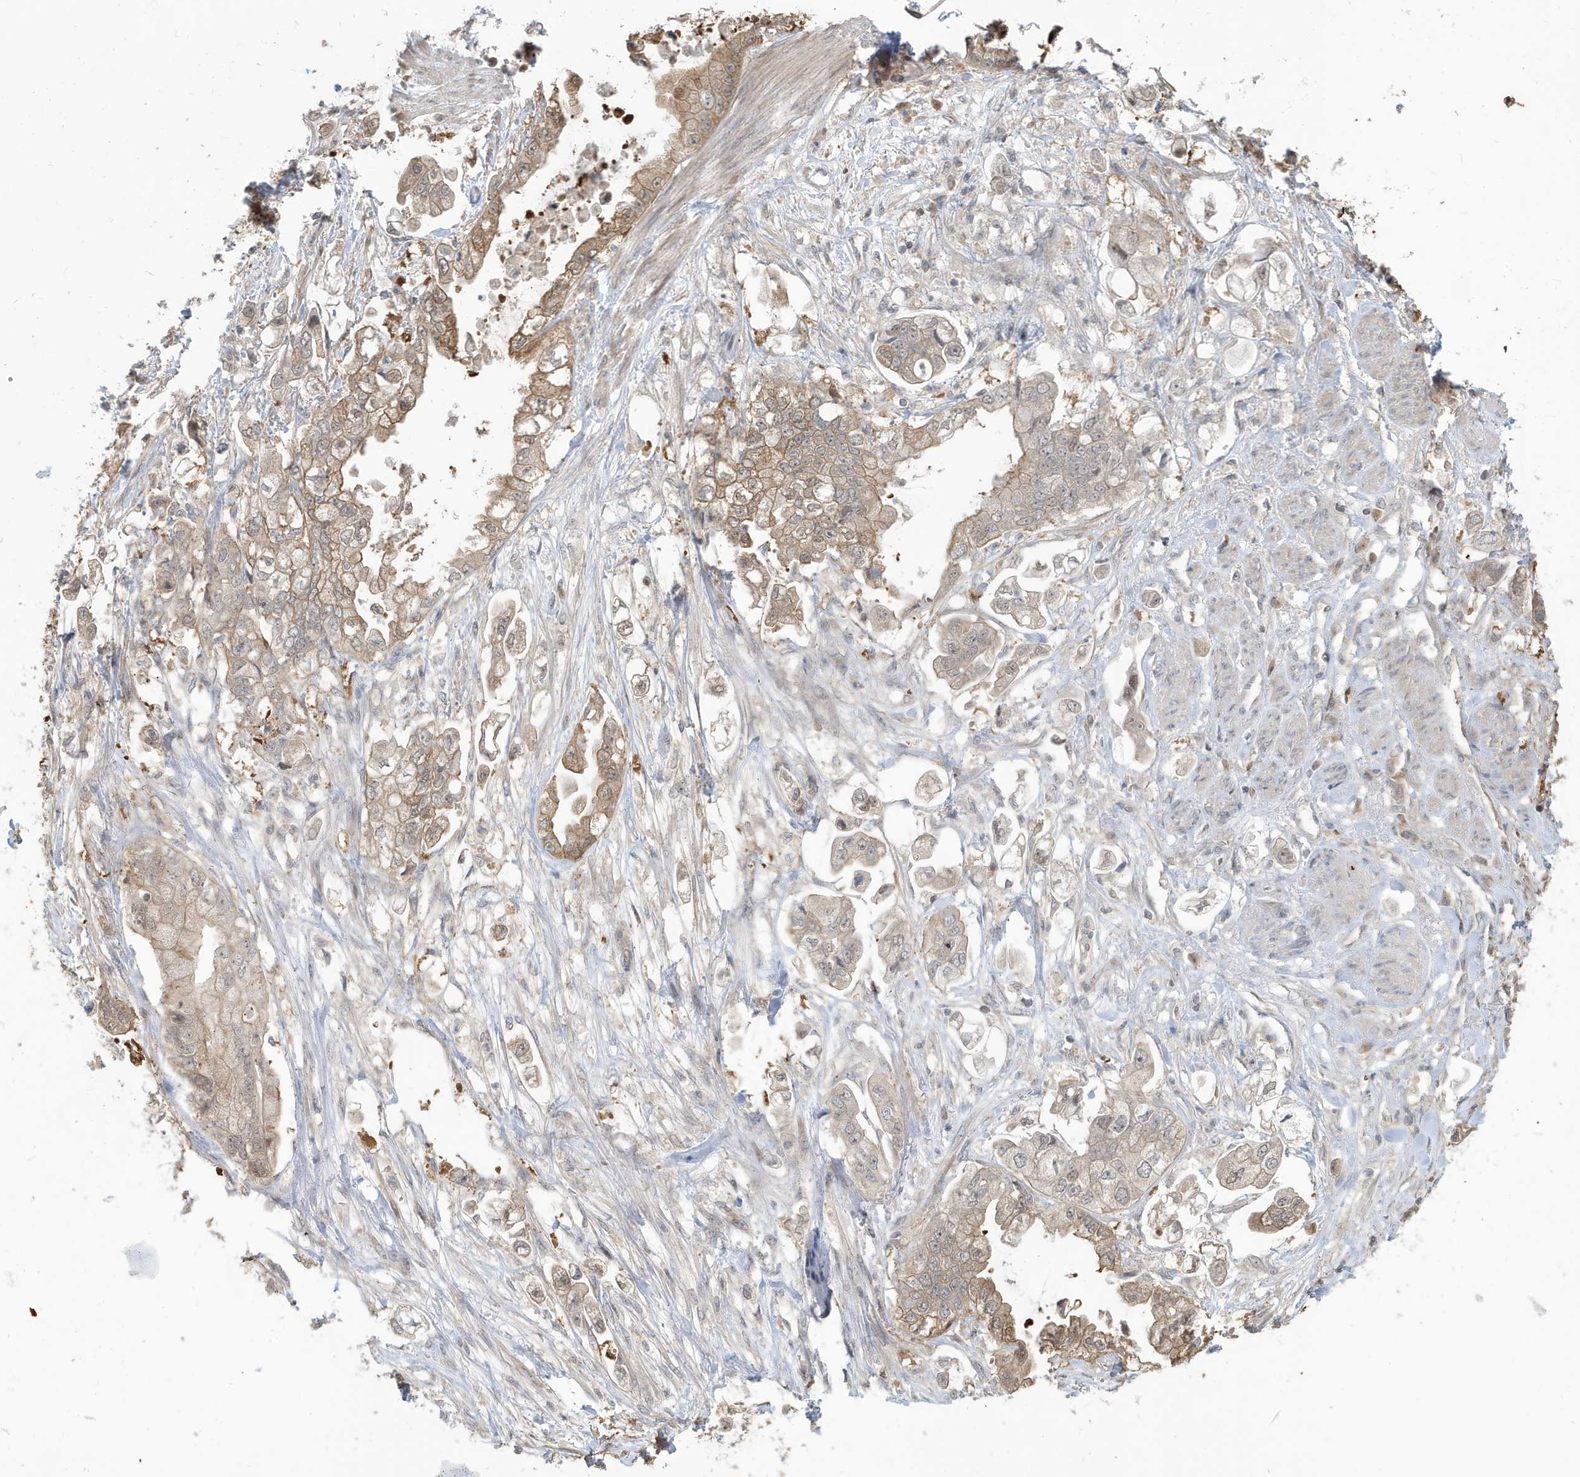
{"staining": {"intensity": "moderate", "quantity": "<25%", "location": "cytoplasmic/membranous"}, "tissue": "stomach cancer", "cell_type": "Tumor cells", "image_type": "cancer", "snomed": [{"axis": "morphology", "description": "Adenocarcinoma, NOS"}, {"axis": "topography", "description": "Stomach"}], "caption": "Immunohistochemistry of stomach cancer demonstrates low levels of moderate cytoplasmic/membranous expression in approximately <25% of tumor cells. The staining was performed using DAB, with brown indicating positive protein expression. Nuclei are stained blue with hematoxylin.", "gene": "PRRT3", "patient": {"sex": "male", "age": 62}}